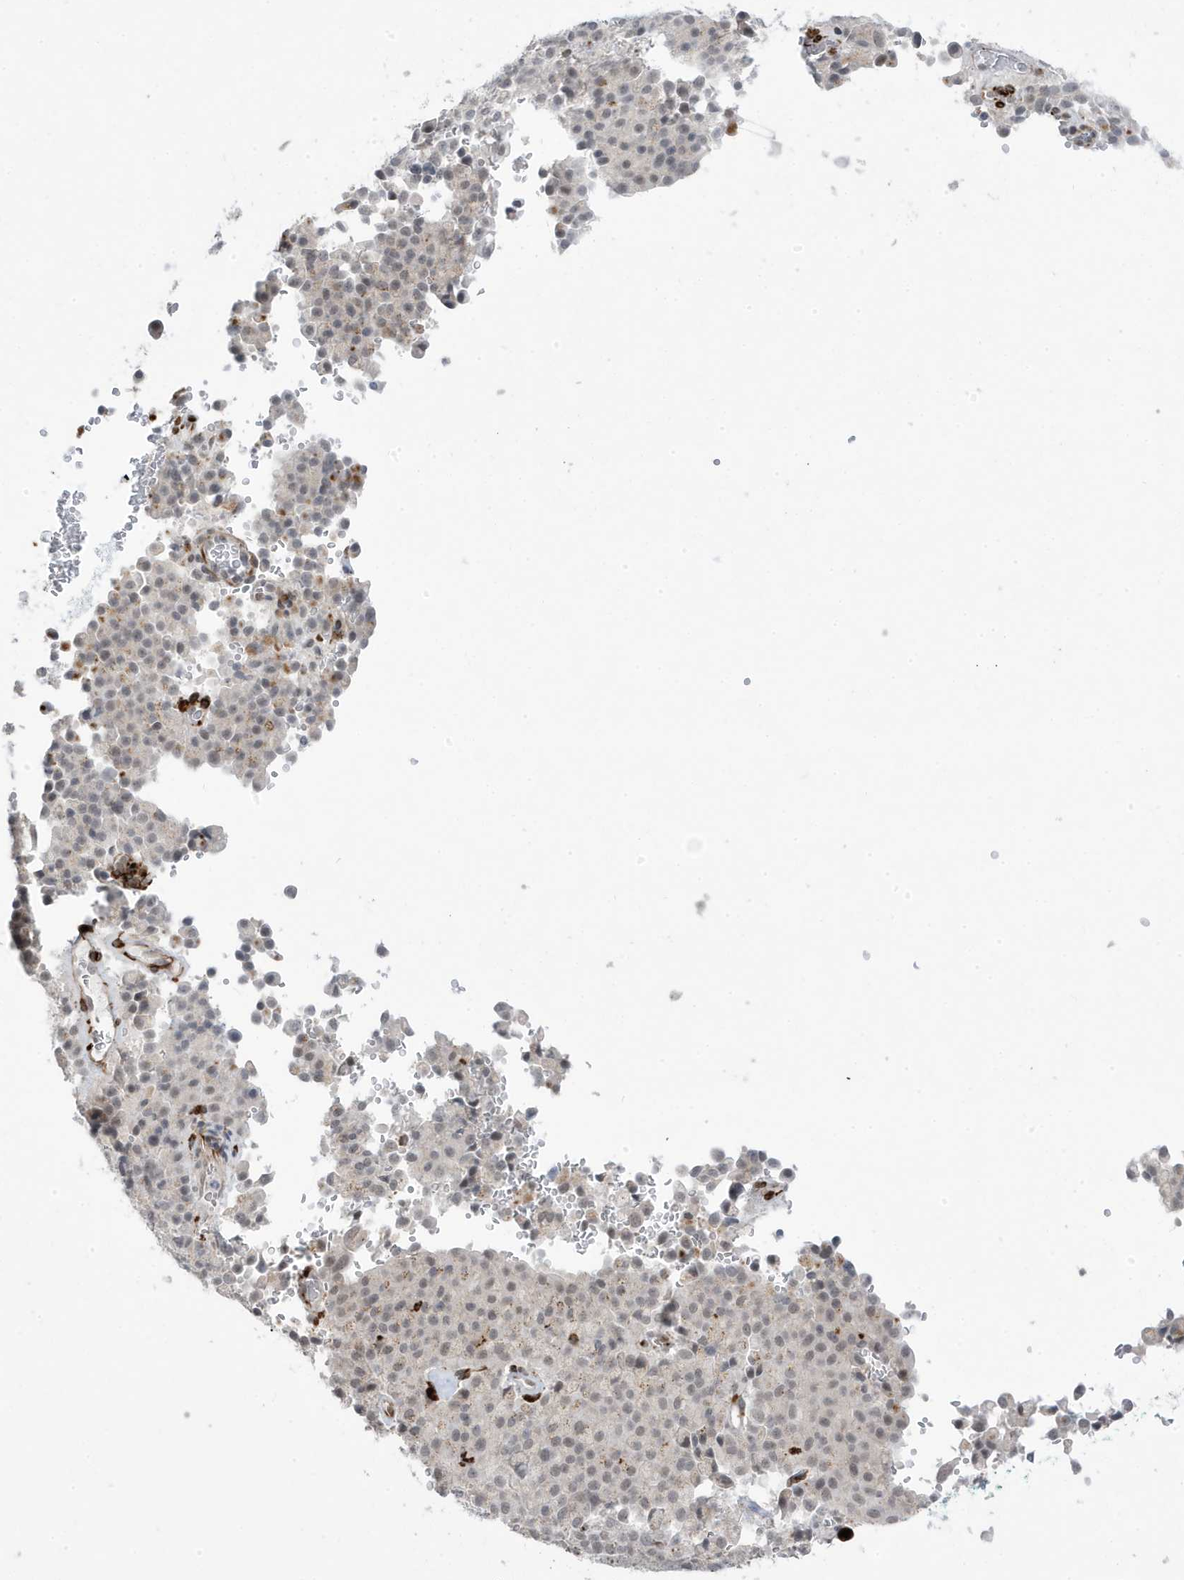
{"staining": {"intensity": "weak", "quantity": "25%-75%", "location": "nuclear"}, "tissue": "pancreatic cancer", "cell_type": "Tumor cells", "image_type": "cancer", "snomed": [{"axis": "morphology", "description": "Adenocarcinoma, NOS"}, {"axis": "topography", "description": "Pancreas"}], "caption": "Approximately 25%-75% of tumor cells in pancreatic cancer (adenocarcinoma) demonstrate weak nuclear protein positivity as visualized by brown immunohistochemical staining.", "gene": "ADAMTSL3", "patient": {"sex": "male", "age": 65}}